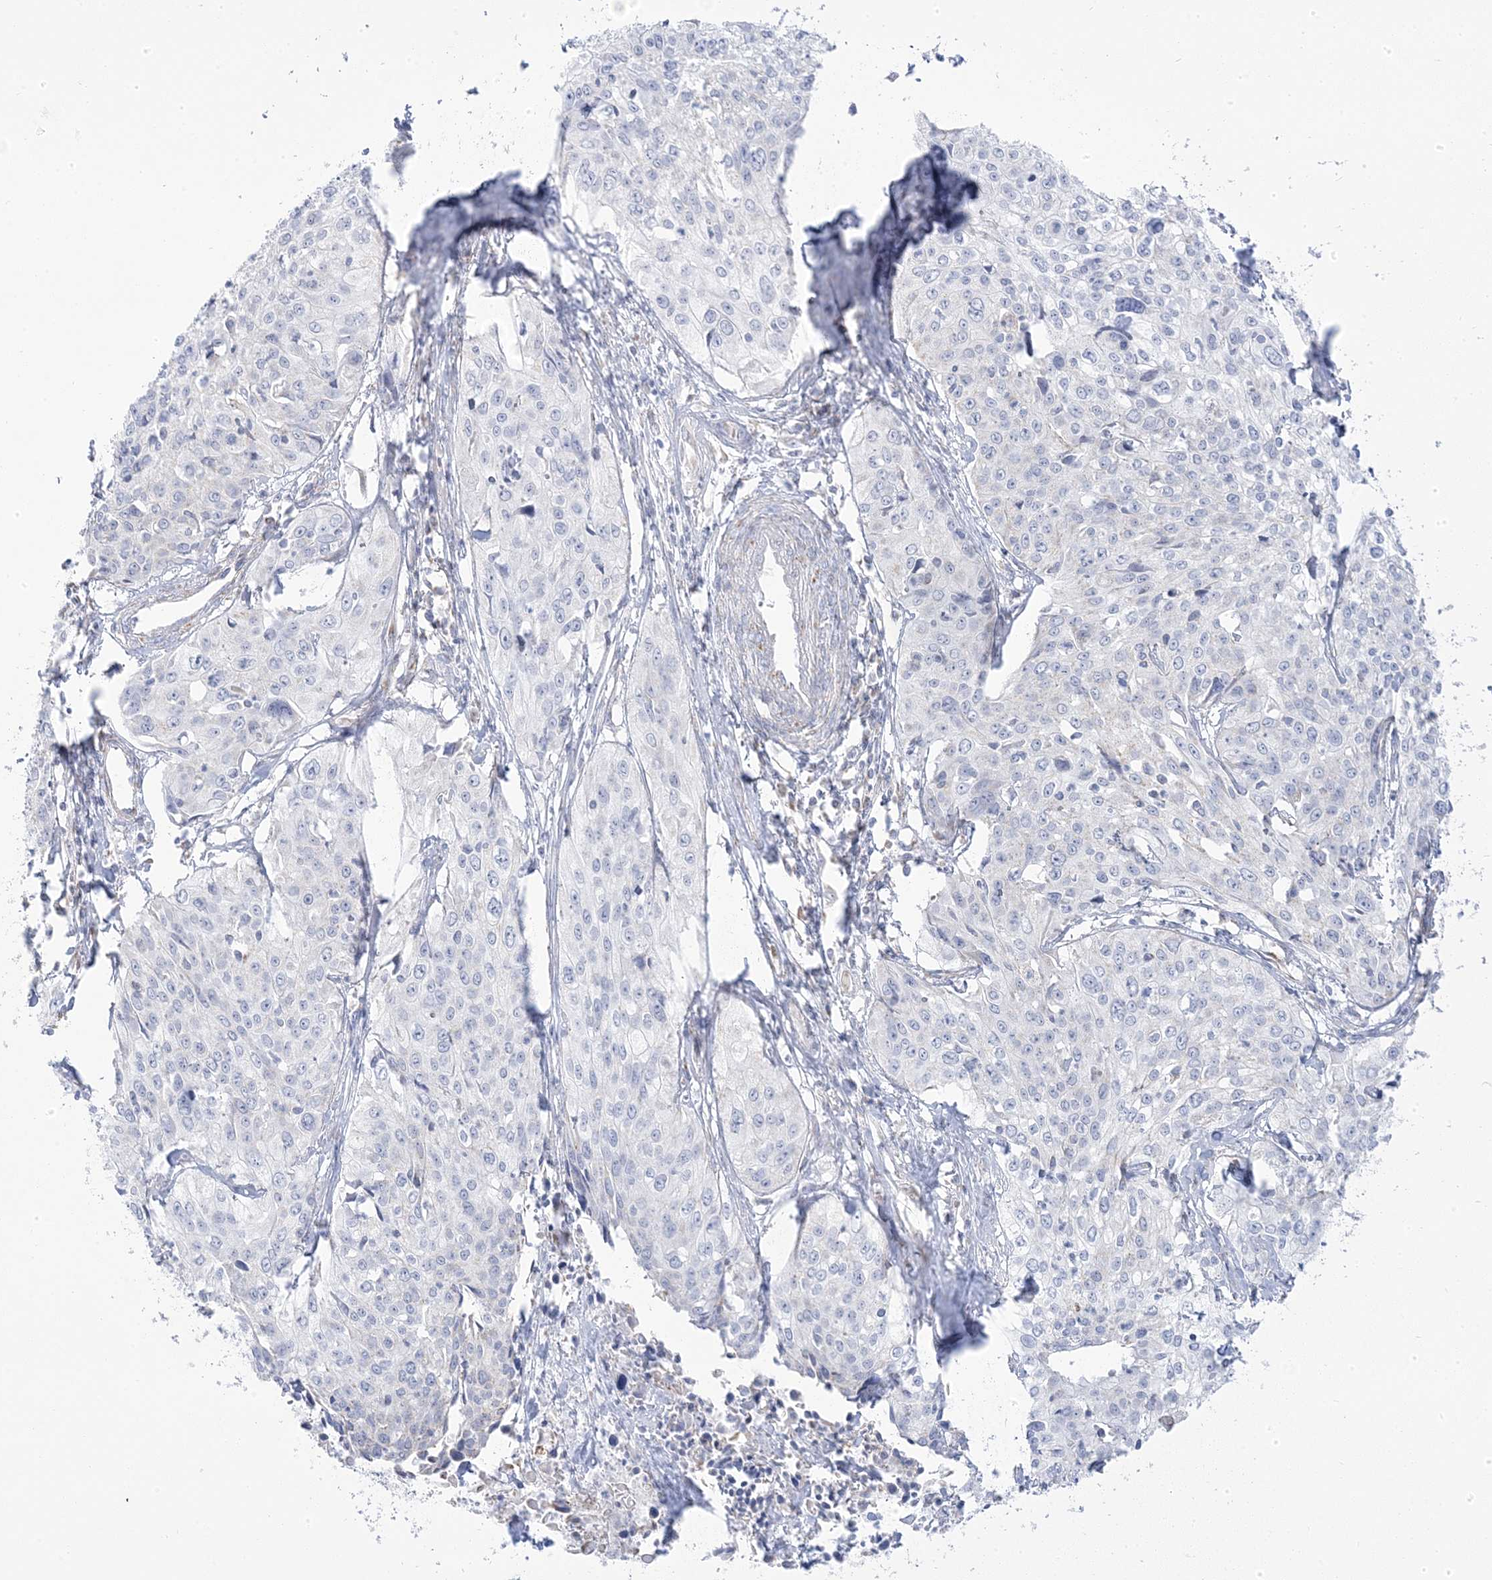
{"staining": {"intensity": "negative", "quantity": "none", "location": "none"}, "tissue": "cervical cancer", "cell_type": "Tumor cells", "image_type": "cancer", "snomed": [{"axis": "morphology", "description": "Squamous cell carcinoma, NOS"}, {"axis": "topography", "description": "Cervix"}], "caption": "Tumor cells are negative for brown protein staining in squamous cell carcinoma (cervical).", "gene": "PCCB", "patient": {"sex": "female", "age": 31}}